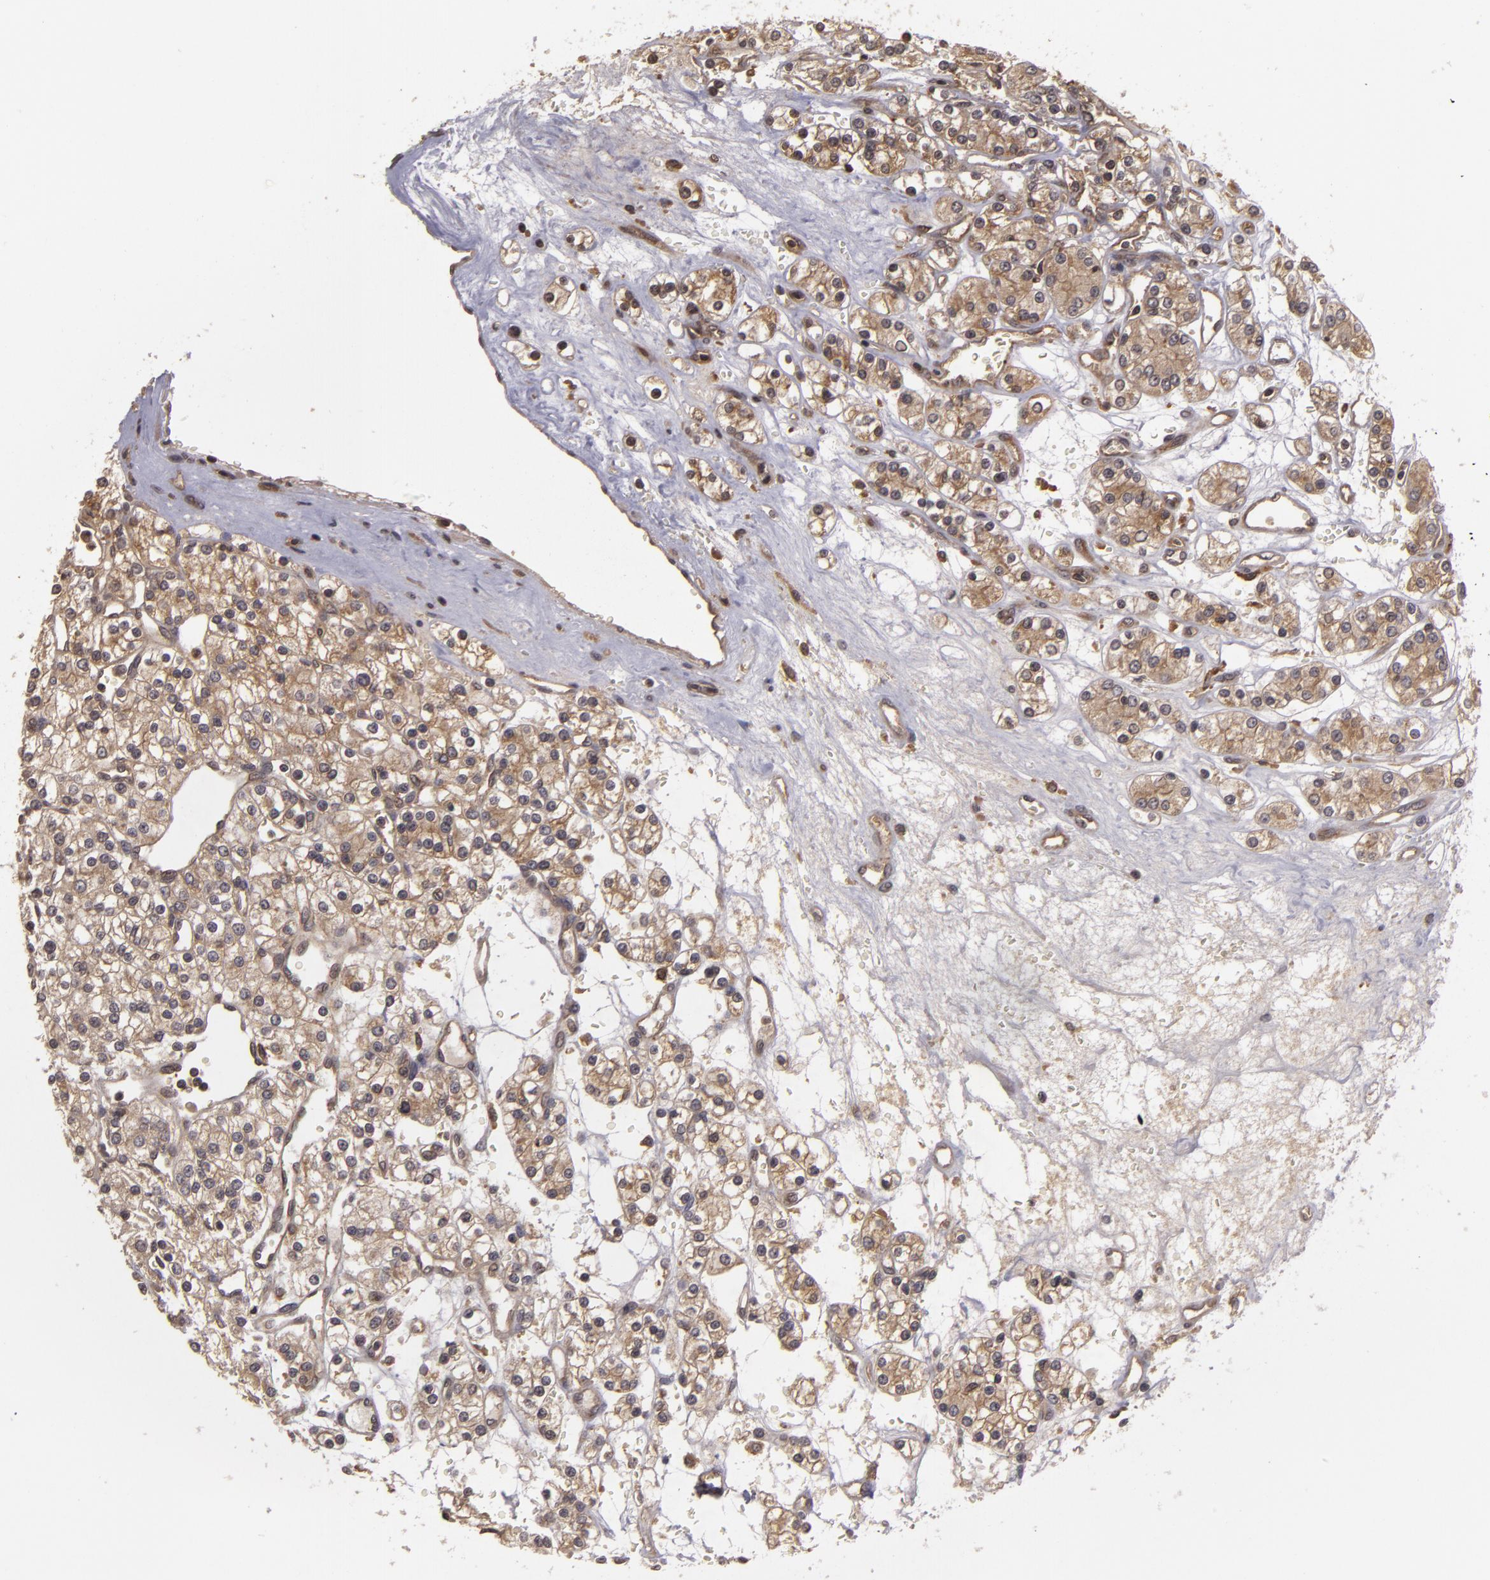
{"staining": {"intensity": "weak", "quantity": ">75%", "location": "cytoplasmic/membranous"}, "tissue": "renal cancer", "cell_type": "Tumor cells", "image_type": "cancer", "snomed": [{"axis": "morphology", "description": "Adenocarcinoma, NOS"}, {"axis": "topography", "description": "Kidney"}], "caption": "Immunohistochemical staining of renal cancer demonstrates low levels of weak cytoplasmic/membranous positivity in approximately >75% of tumor cells.", "gene": "HRAS", "patient": {"sex": "female", "age": 62}}